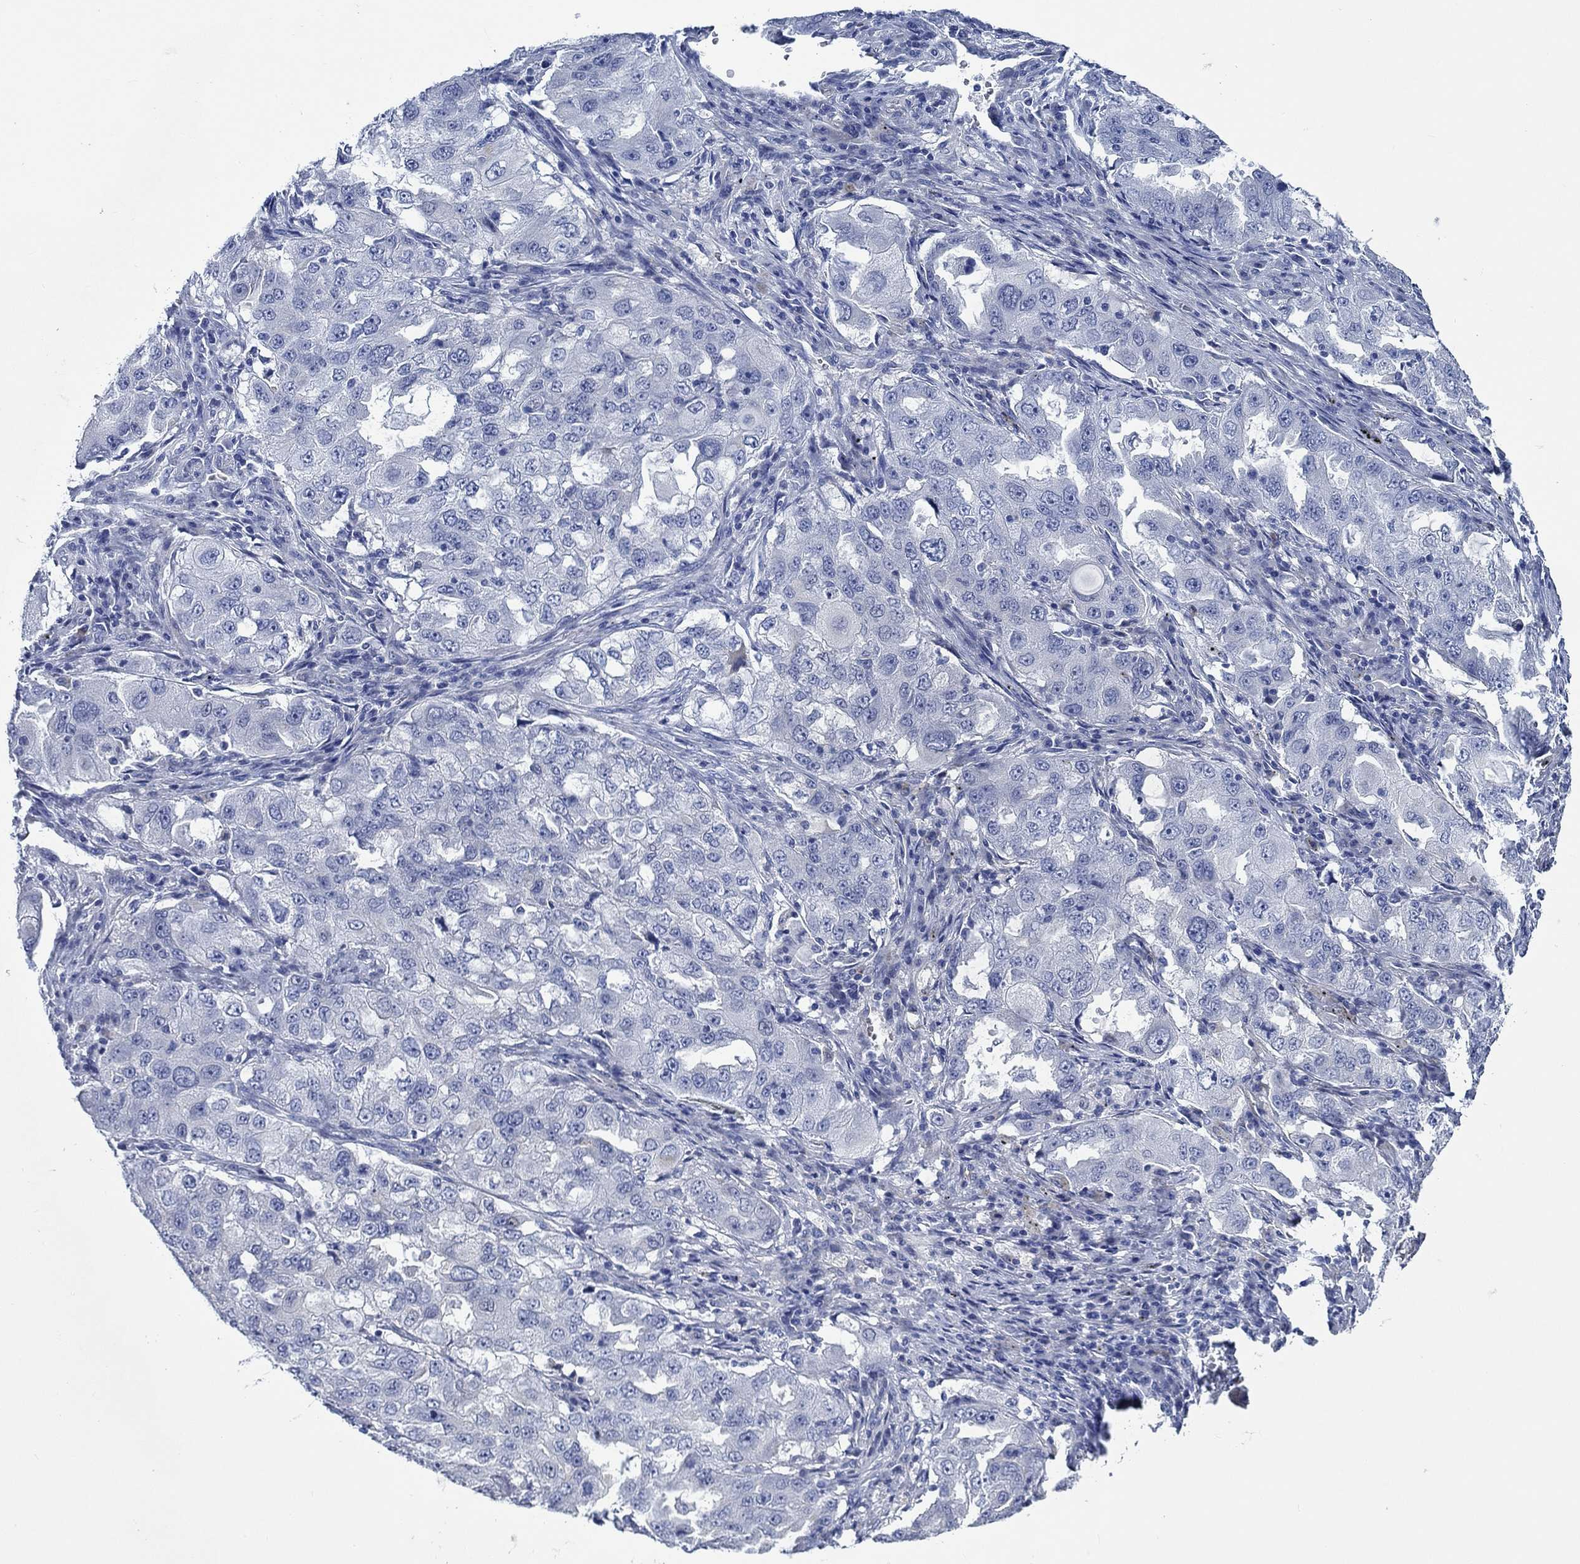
{"staining": {"intensity": "negative", "quantity": "none", "location": "none"}, "tissue": "lung cancer", "cell_type": "Tumor cells", "image_type": "cancer", "snomed": [{"axis": "morphology", "description": "Adenocarcinoma, NOS"}, {"axis": "topography", "description": "Lung"}], "caption": "Lung cancer was stained to show a protein in brown. There is no significant expression in tumor cells. Brightfield microscopy of IHC stained with DAB (brown) and hematoxylin (blue), captured at high magnification.", "gene": "SVEP1", "patient": {"sex": "female", "age": 61}}